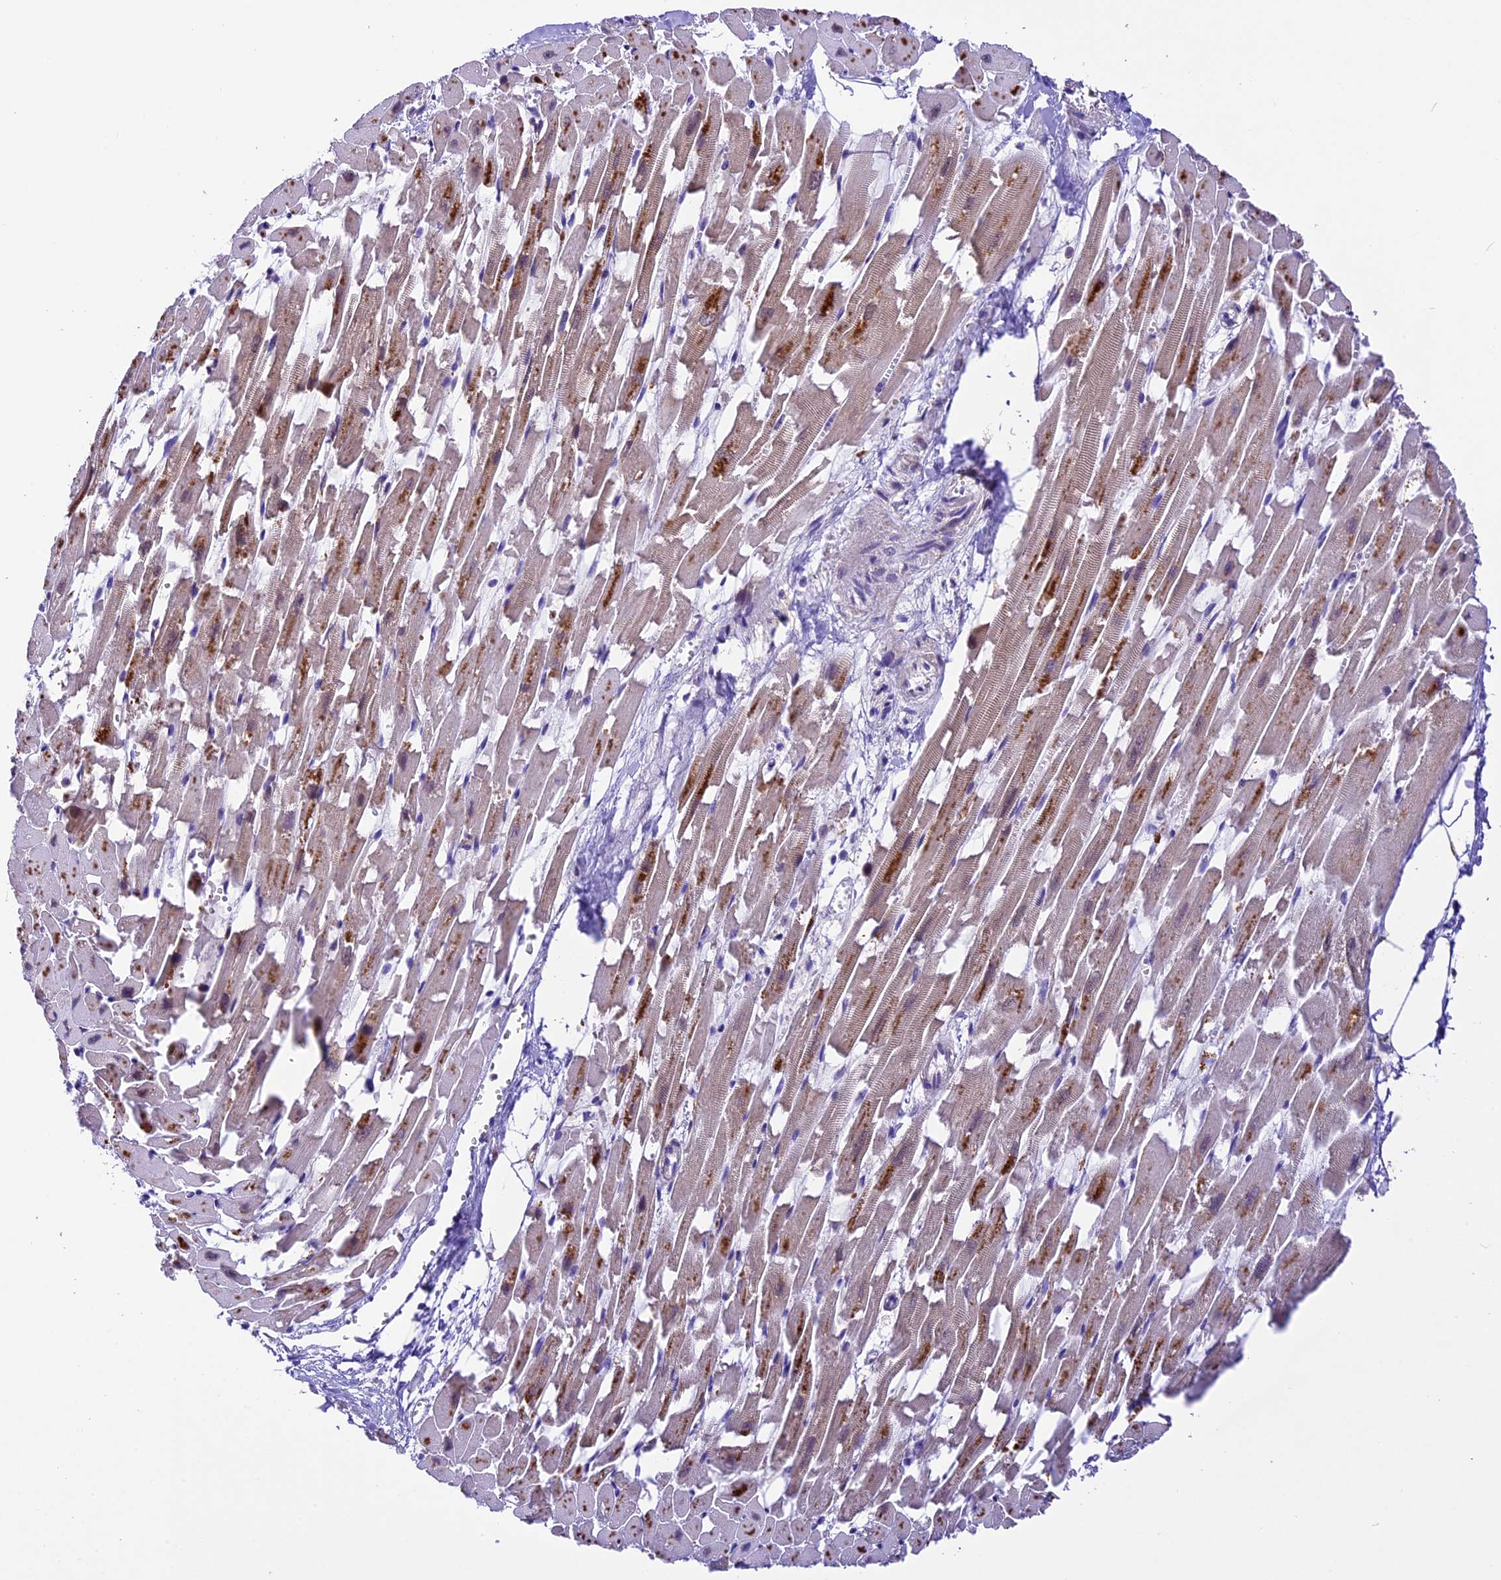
{"staining": {"intensity": "weak", "quantity": "25%-75%", "location": "cytoplasmic/membranous,nuclear"}, "tissue": "heart muscle", "cell_type": "Cardiomyocytes", "image_type": "normal", "snomed": [{"axis": "morphology", "description": "Normal tissue, NOS"}, {"axis": "topography", "description": "Heart"}], "caption": "A low amount of weak cytoplasmic/membranous,nuclear staining is identified in about 25%-75% of cardiomyocytes in unremarkable heart muscle. The protein of interest is shown in brown color, while the nuclei are stained blue.", "gene": "CARS2", "patient": {"sex": "female", "age": 64}}